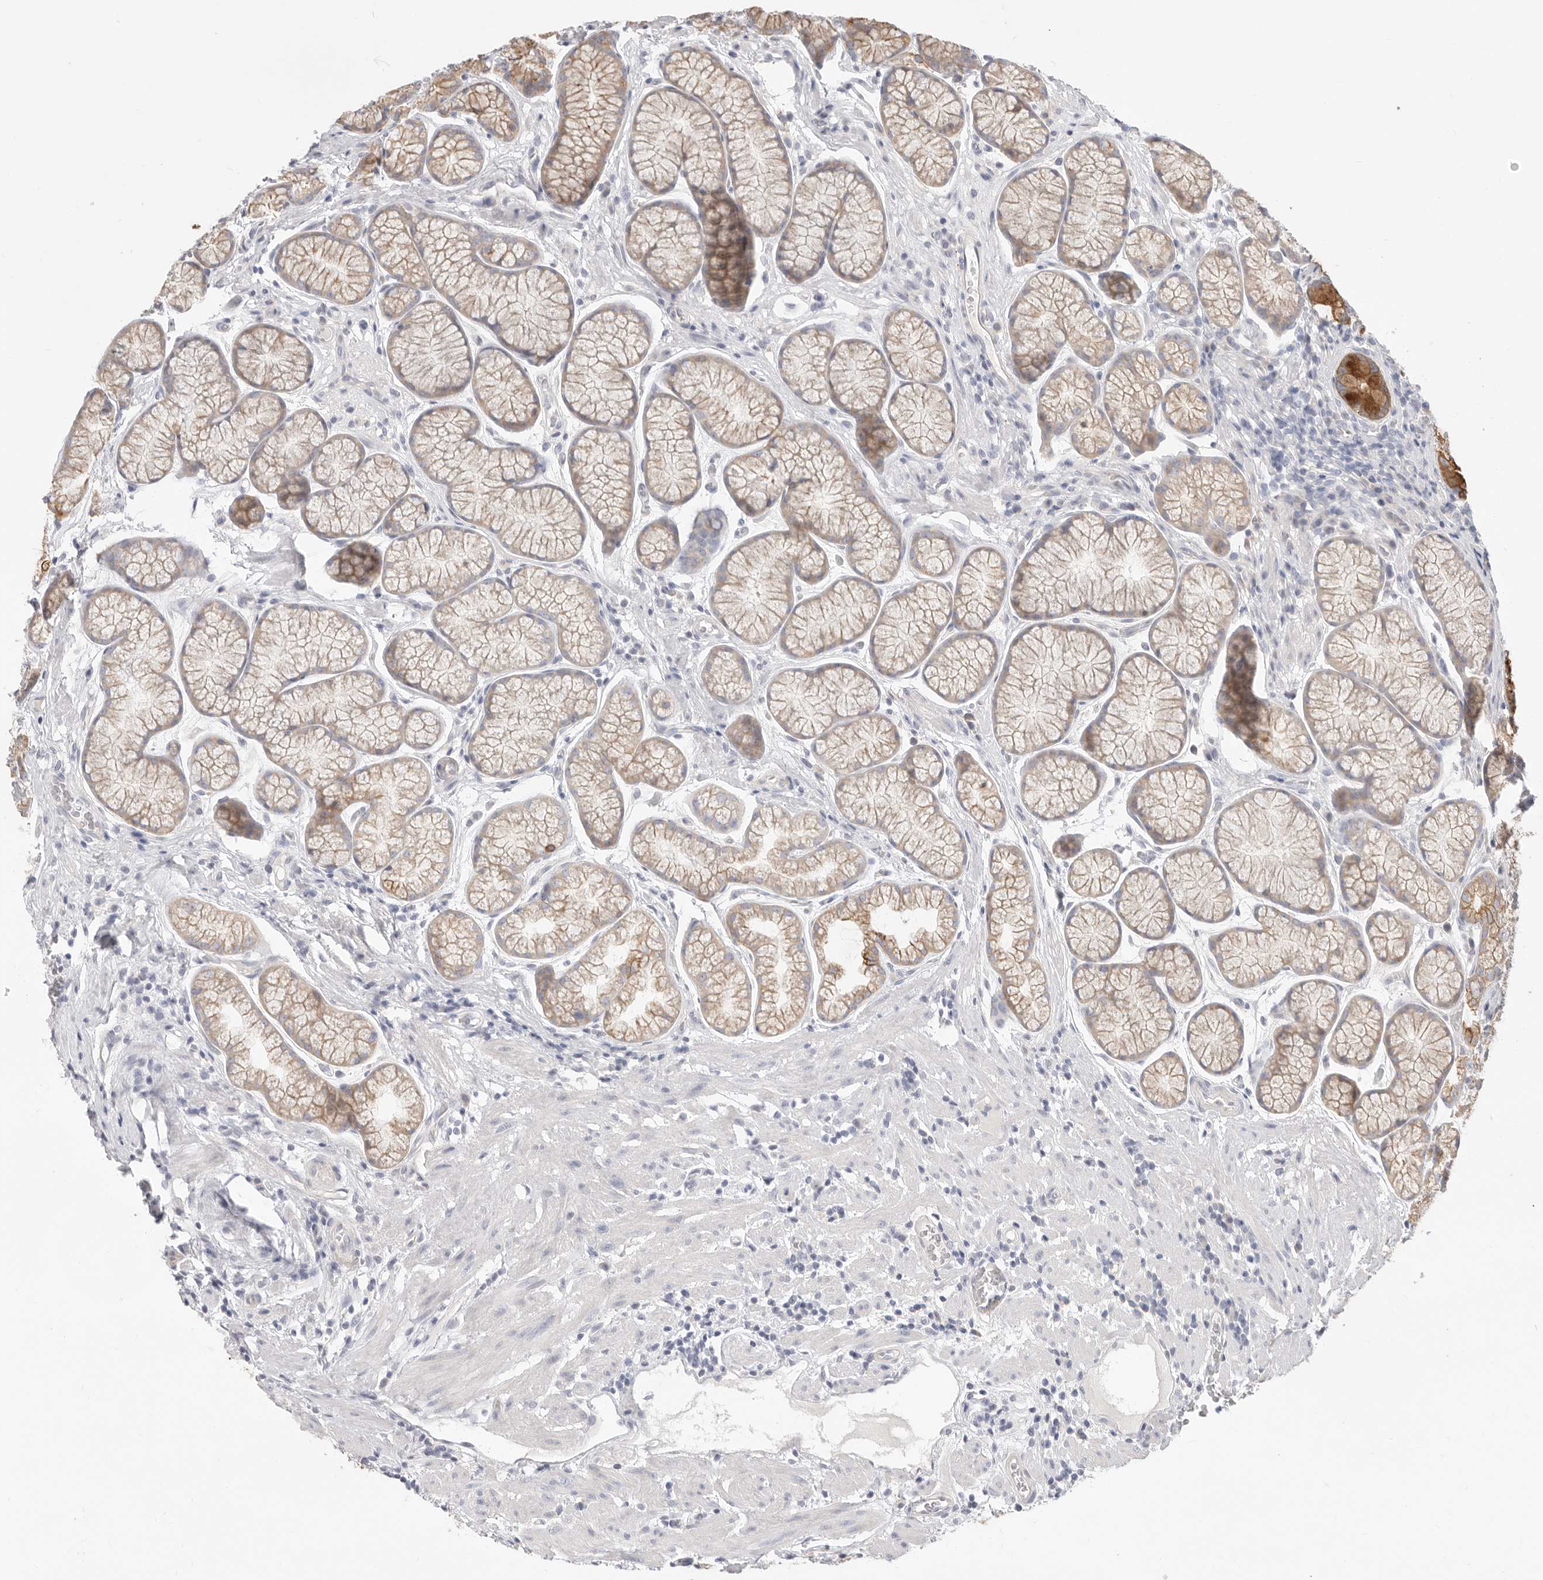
{"staining": {"intensity": "moderate", "quantity": "25%-75%", "location": "cytoplasmic/membranous"}, "tissue": "stomach", "cell_type": "Glandular cells", "image_type": "normal", "snomed": [{"axis": "morphology", "description": "Normal tissue, NOS"}, {"axis": "topography", "description": "Stomach"}], "caption": "This histopathology image shows immunohistochemistry (IHC) staining of normal stomach, with medium moderate cytoplasmic/membranous expression in approximately 25%-75% of glandular cells.", "gene": "USH1C", "patient": {"sex": "male", "age": 42}}